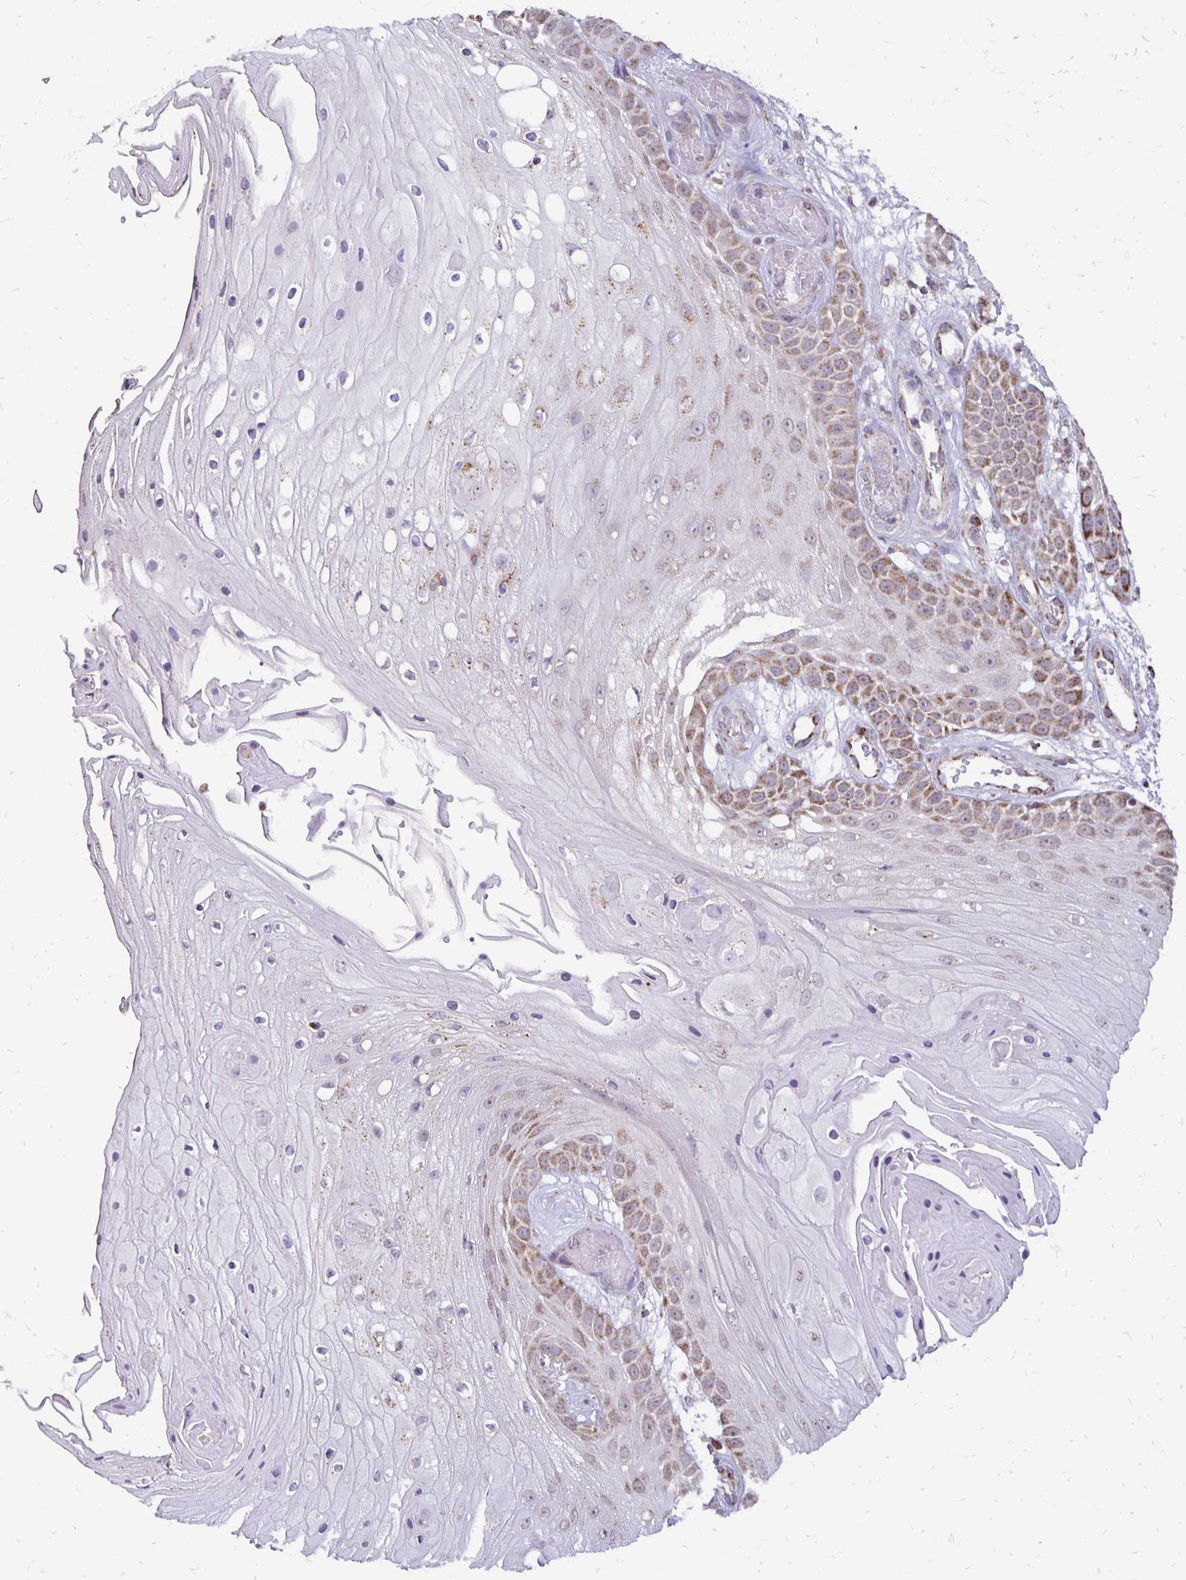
{"staining": {"intensity": "moderate", "quantity": "<25%", "location": "cytoplasmic/membranous"}, "tissue": "skin cancer", "cell_type": "Tumor cells", "image_type": "cancer", "snomed": [{"axis": "morphology", "description": "Squamous cell carcinoma, NOS"}, {"axis": "topography", "description": "Skin"}], "caption": "Protein expression by IHC exhibits moderate cytoplasmic/membranous staining in approximately <25% of tumor cells in skin cancer.", "gene": "IER3", "patient": {"sex": "male", "age": 70}}